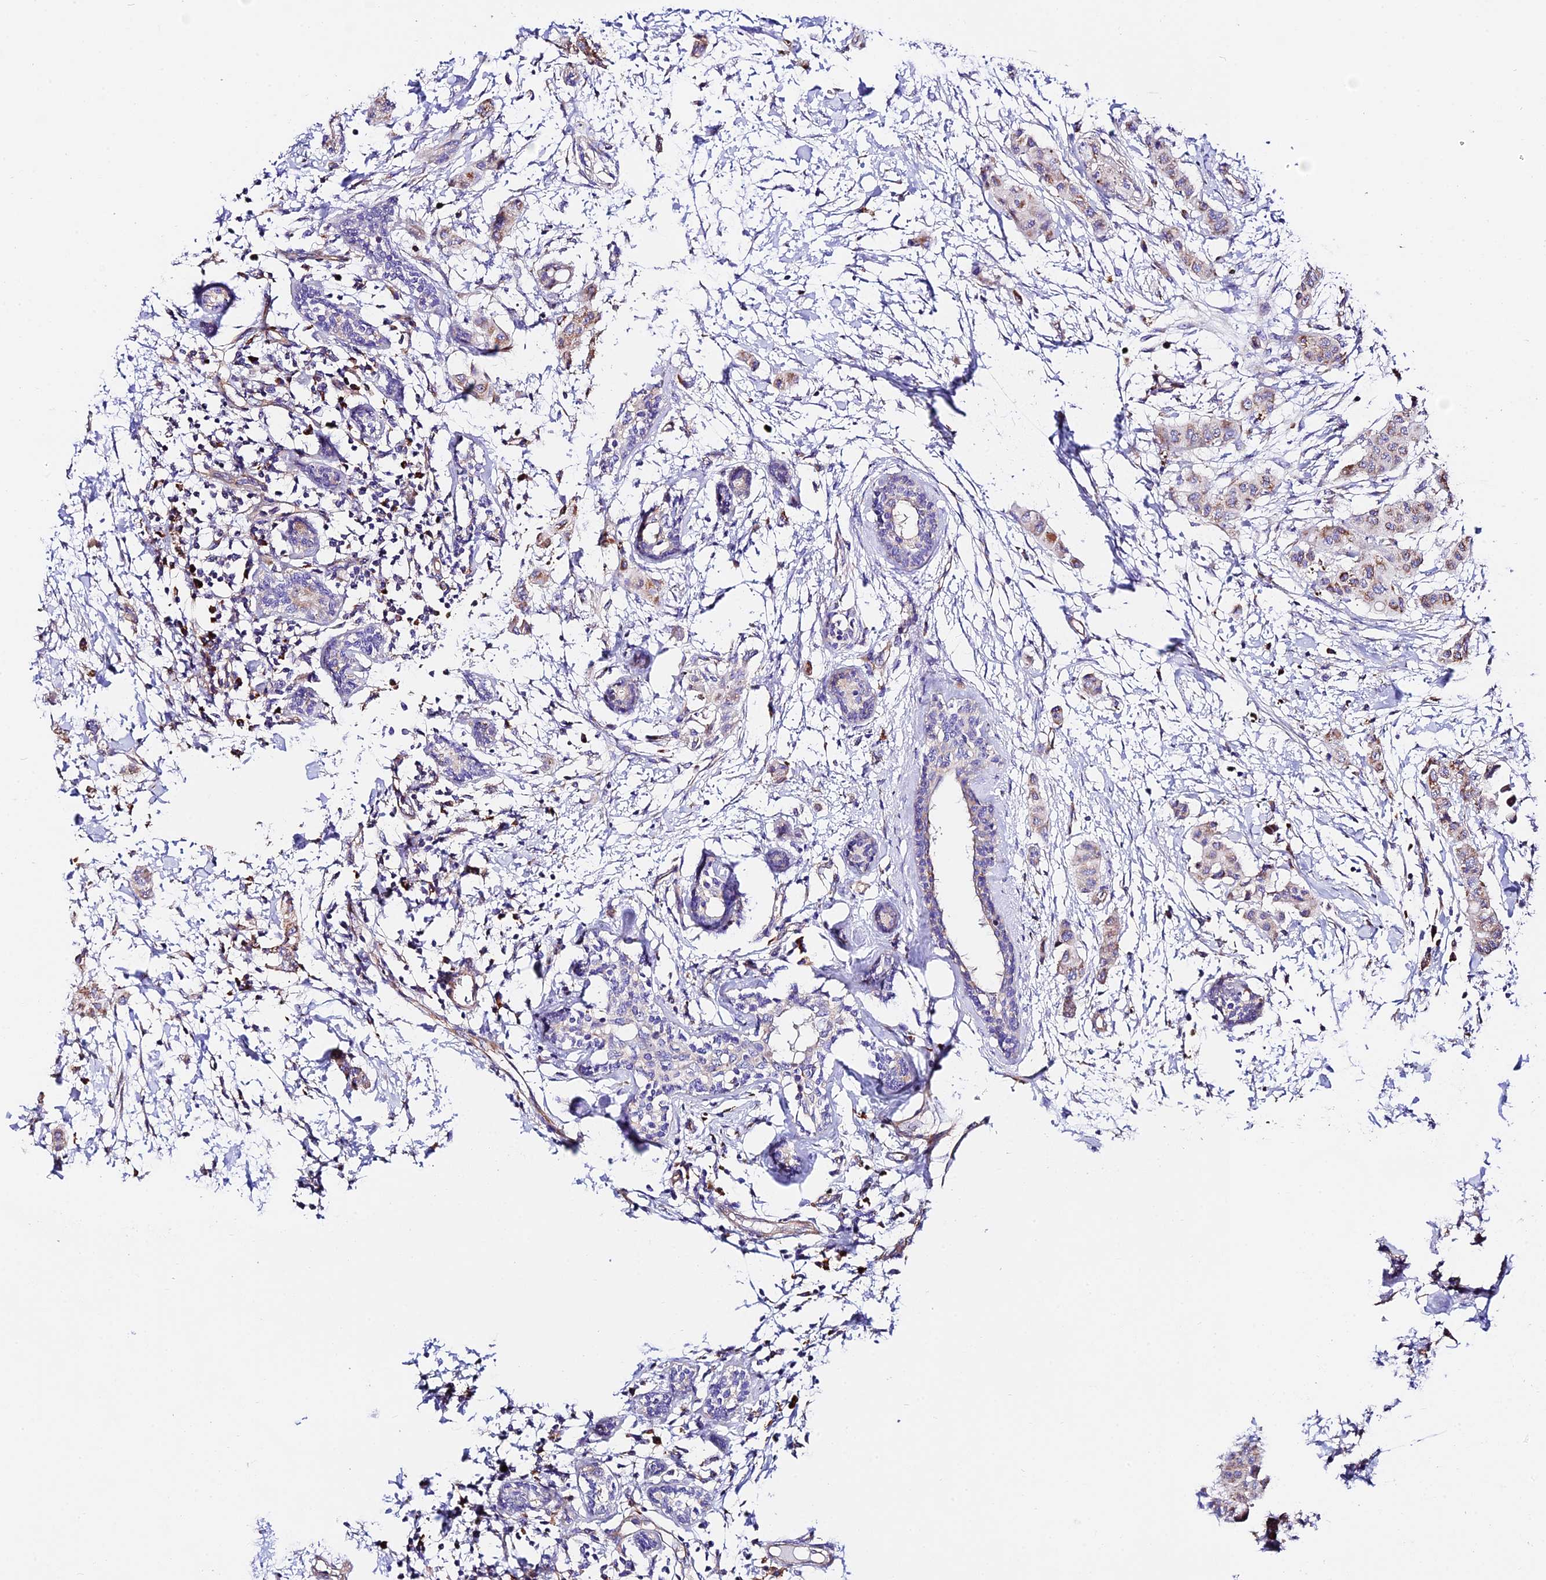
{"staining": {"intensity": "weak", "quantity": "<25%", "location": "cytoplasmic/membranous"}, "tissue": "breast cancer", "cell_type": "Tumor cells", "image_type": "cancer", "snomed": [{"axis": "morphology", "description": "Duct carcinoma"}, {"axis": "topography", "description": "Breast"}], "caption": "Breast cancer (infiltrating ductal carcinoma) was stained to show a protein in brown. There is no significant positivity in tumor cells. (DAB (3,3'-diaminobenzidine) immunohistochemistry (IHC) visualized using brightfield microscopy, high magnification).", "gene": "VPS13C", "patient": {"sex": "female", "age": 40}}